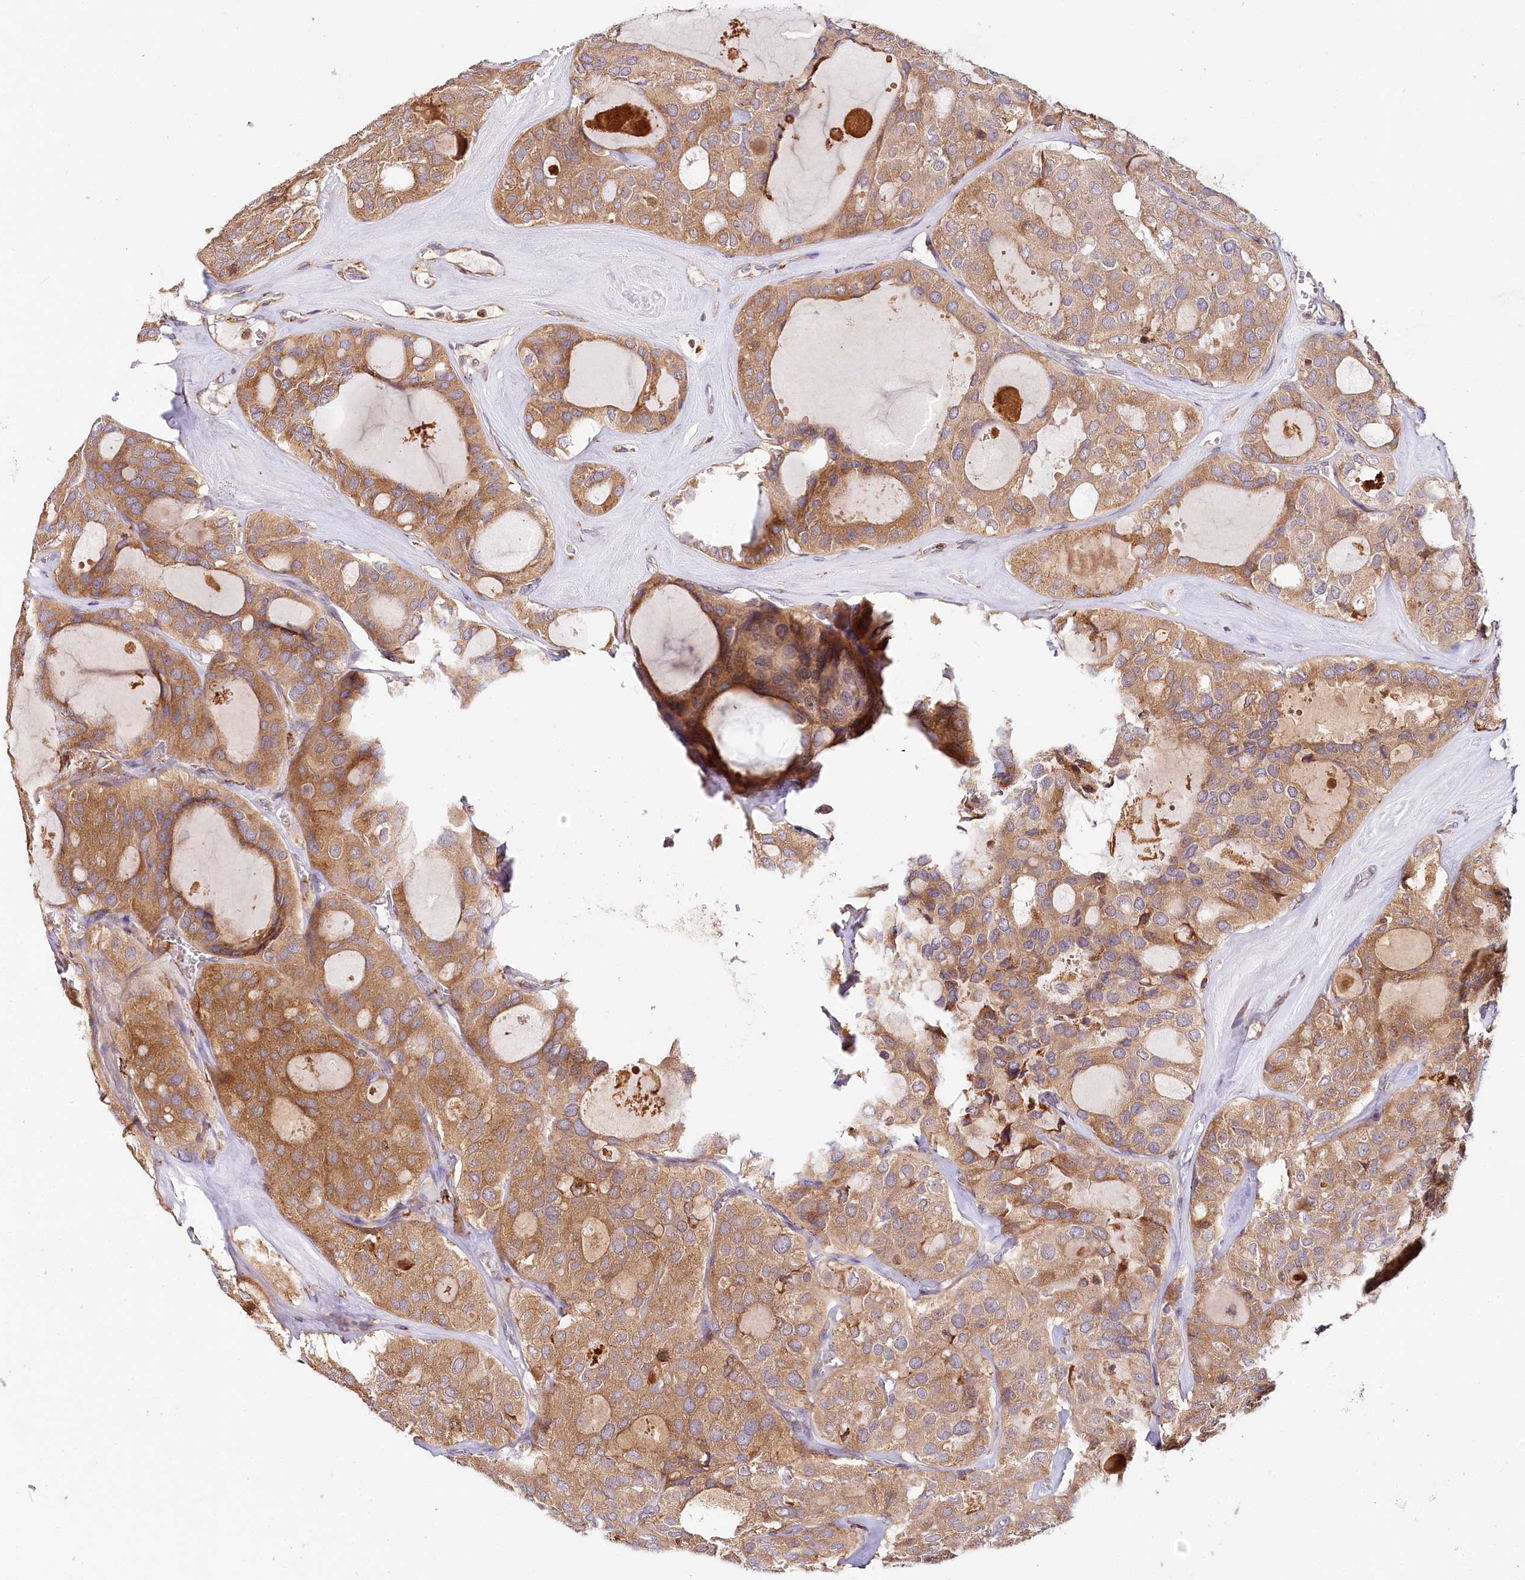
{"staining": {"intensity": "moderate", "quantity": ">75%", "location": "cytoplasmic/membranous"}, "tissue": "thyroid cancer", "cell_type": "Tumor cells", "image_type": "cancer", "snomed": [{"axis": "morphology", "description": "Follicular adenoma carcinoma, NOS"}, {"axis": "topography", "description": "Thyroid gland"}], "caption": "Moderate cytoplasmic/membranous expression is appreciated in about >75% of tumor cells in thyroid cancer (follicular adenoma carcinoma).", "gene": "VEGFA", "patient": {"sex": "male", "age": 75}}